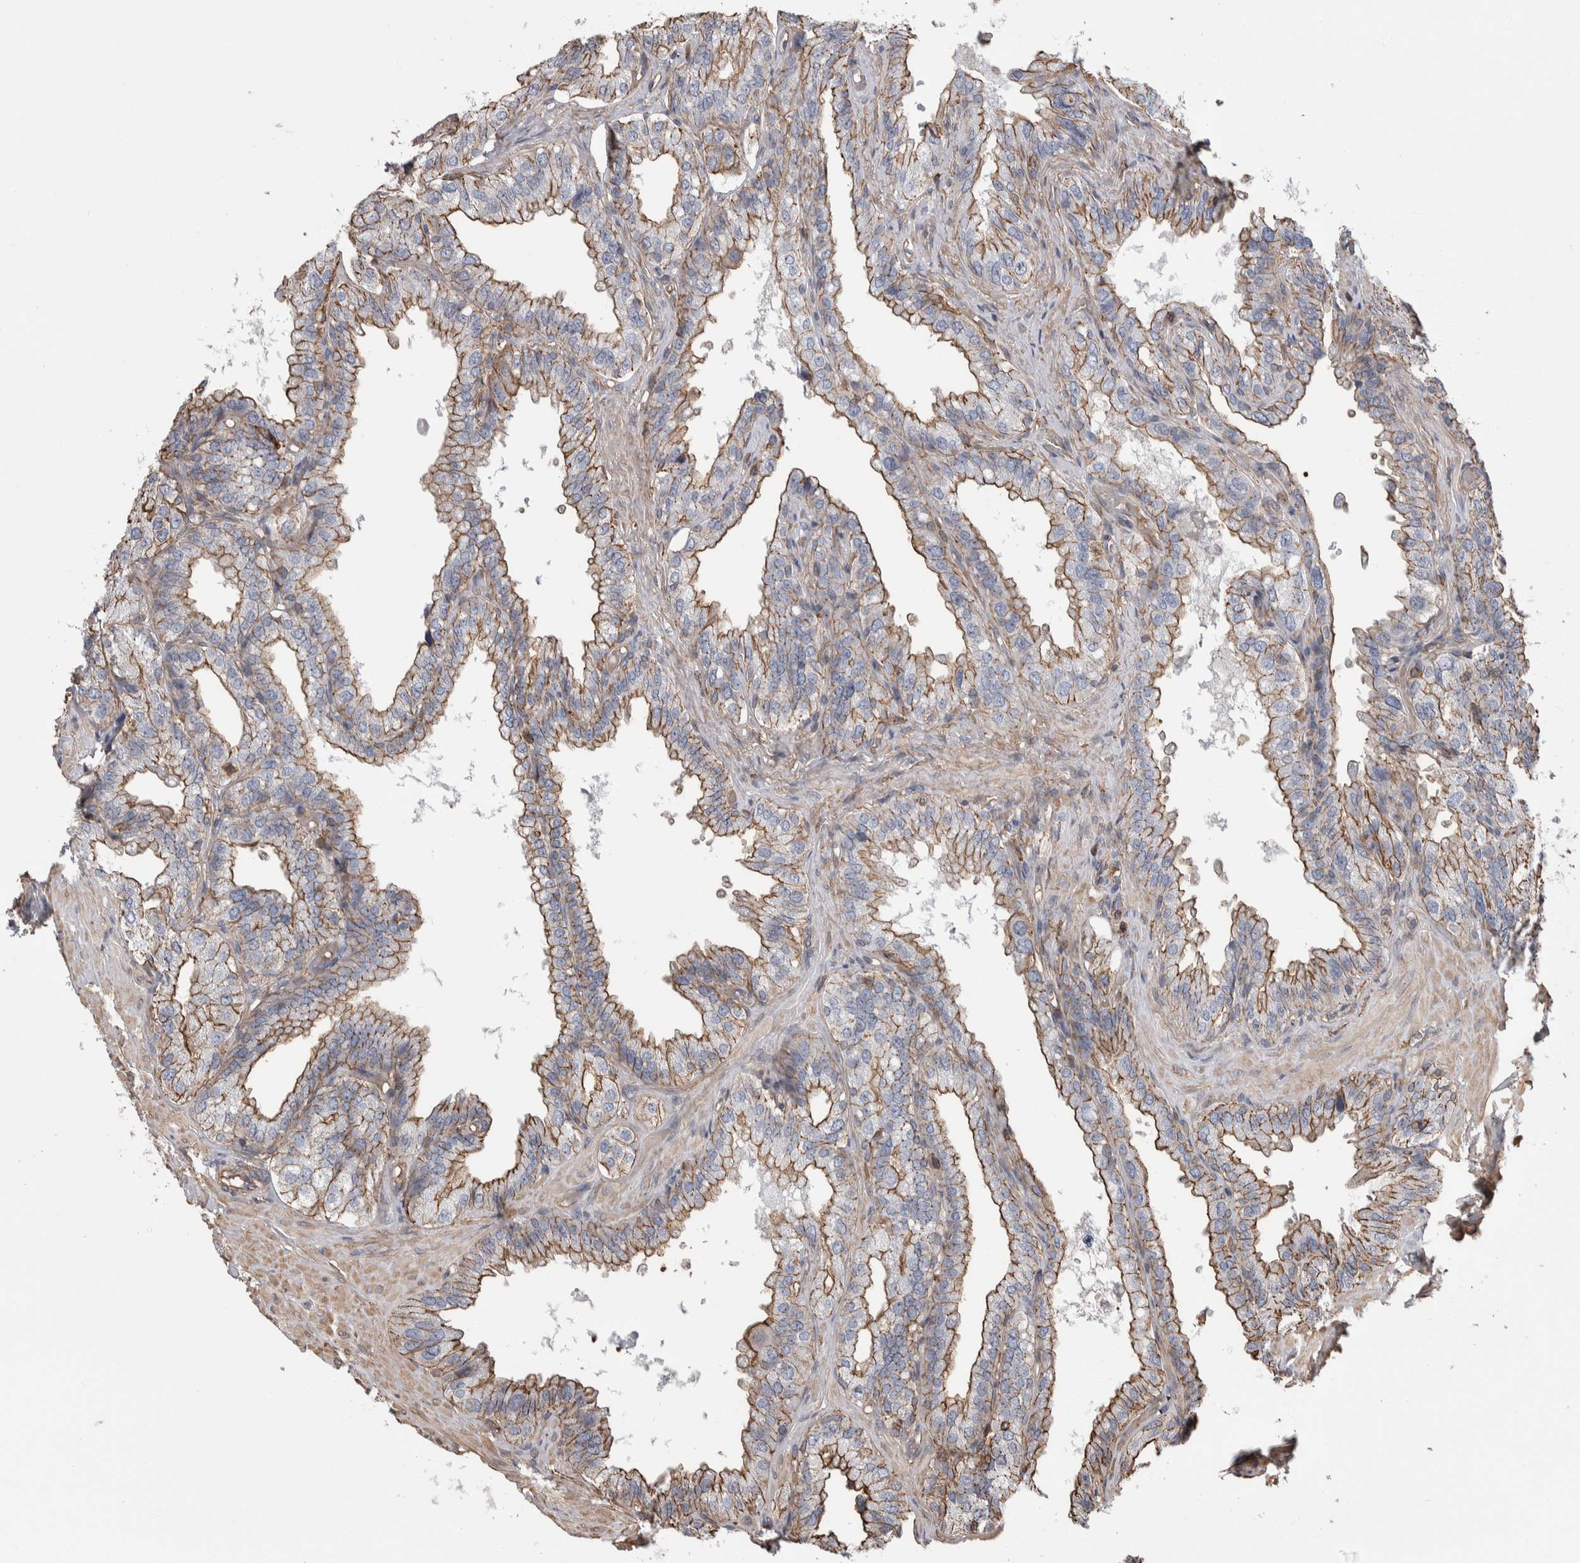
{"staining": {"intensity": "moderate", "quantity": ">75%", "location": "cytoplasmic/membranous"}, "tissue": "seminal vesicle", "cell_type": "Glandular cells", "image_type": "normal", "snomed": [{"axis": "morphology", "description": "Normal tissue, NOS"}, {"axis": "topography", "description": "Seminal veicle"}], "caption": "Moderate cytoplasmic/membranous expression for a protein is present in approximately >75% of glandular cells of benign seminal vesicle using immunohistochemistry (IHC).", "gene": "ENPP2", "patient": {"sex": "male", "age": 68}}